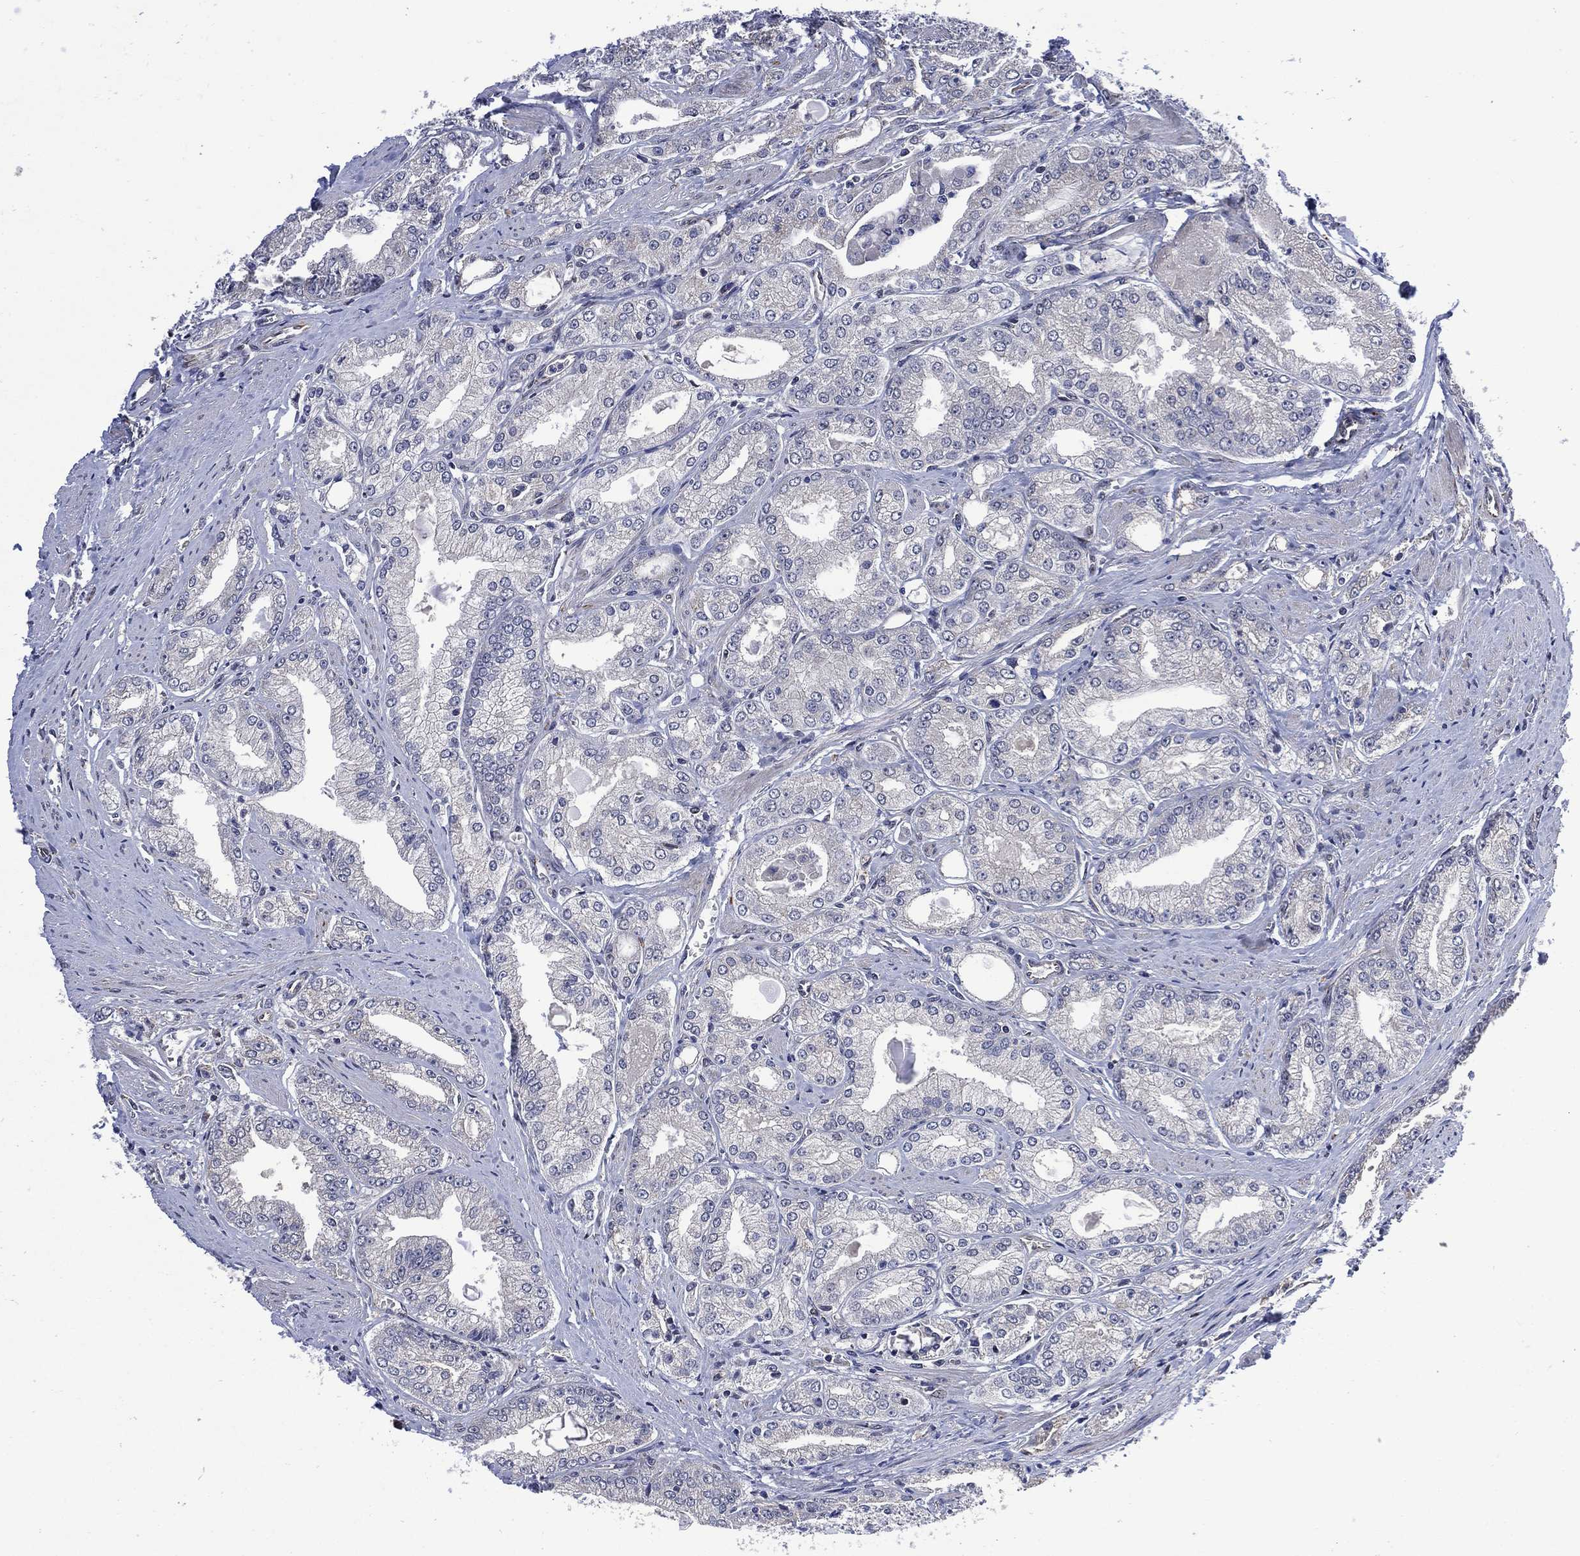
{"staining": {"intensity": "negative", "quantity": "none", "location": "none"}, "tissue": "prostate cancer", "cell_type": "Tumor cells", "image_type": "cancer", "snomed": [{"axis": "morphology", "description": "Adenocarcinoma, NOS"}, {"axis": "morphology", "description": "Adenocarcinoma, High grade"}, {"axis": "topography", "description": "Prostate"}], "caption": "High magnification brightfield microscopy of prostate adenocarcinoma stained with DAB (3,3'-diaminobenzidine) (brown) and counterstained with hematoxylin (blue): tumor cells show no significant staining.", "gene": "HTD2", "patient": {"sex": "male", "age": 70}}